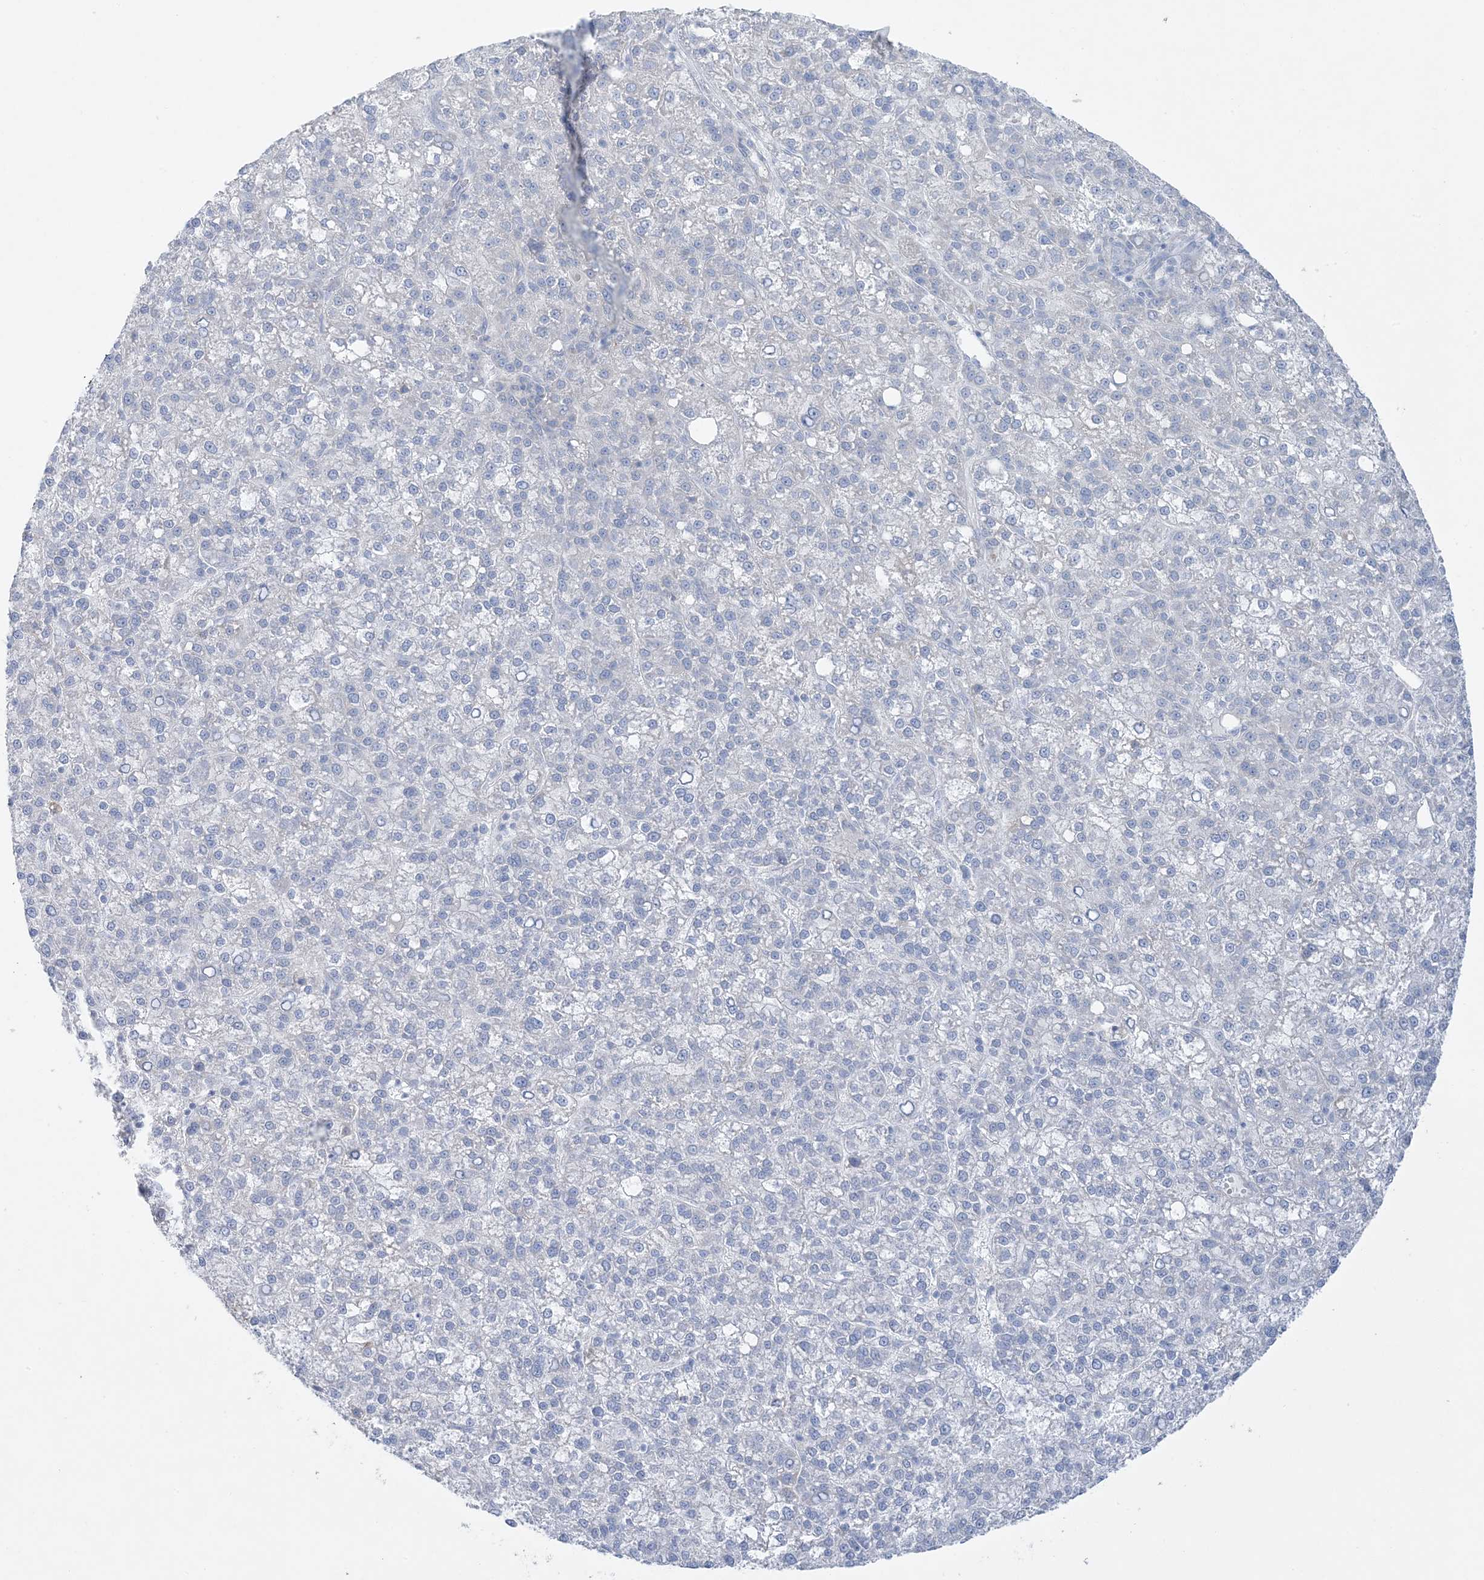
{"staining": {"intensity": "negative", "quantity": "none", "location": "none"}, "tissue": "liver cancer", "cell_type": "Tumor cells", "image_type": "cancer", "snomed": [{"axis": "morphology", "description": "Carcinoma, Hepatocellular, NOS"}, {"axis": "topography", "description": "Liver"}], "caption": "The photomicrograph reveals no significant staining in tumor cells of liver cancer (hepatocellular carcinoma).", "gene": "FAM184A", "patient": {"sex": "female", "age": 58}}